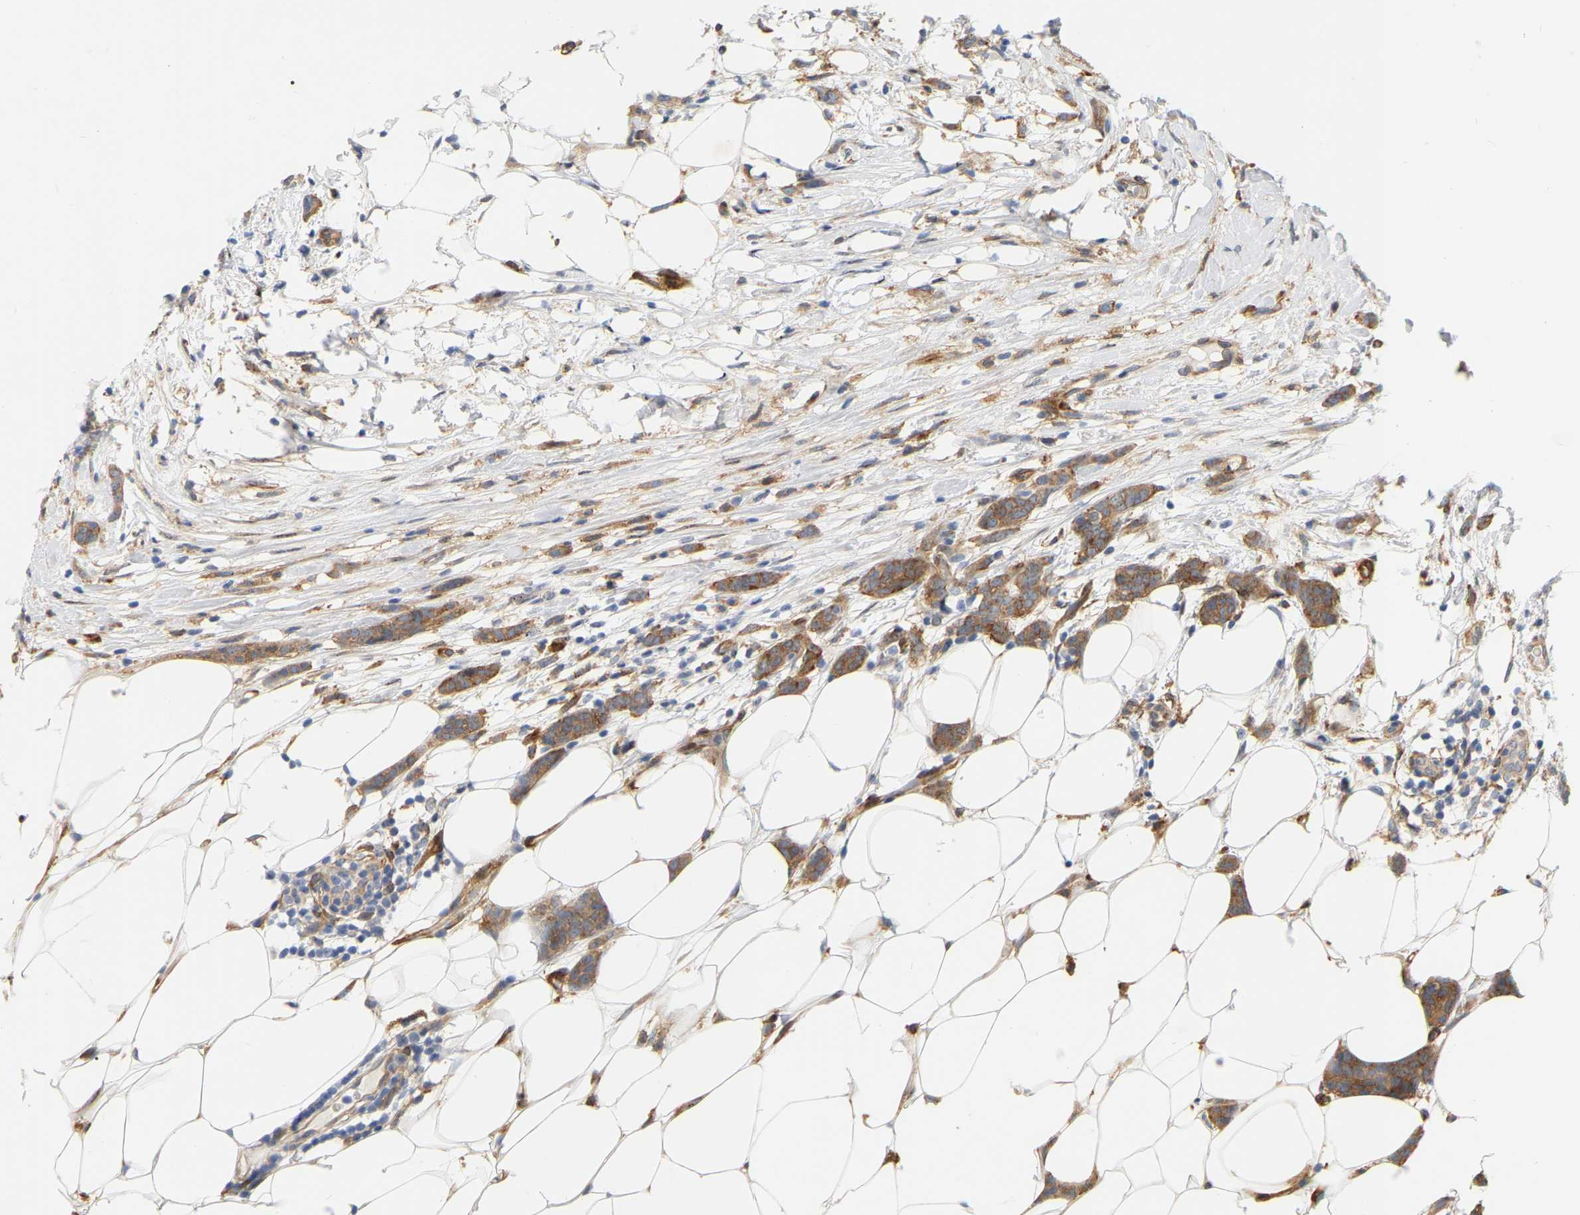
{"staining": {"intensity": "moderate", "quantity": ">75%", "location": "cytoplasmic/membranous"}, "tissue": "breast cancer", "cell_type": "Tumor cells", "image_type": "cancer", "snomed": [{"axis": "morphology", "description": "Lobular carcinoma"}, {"axis": "topography", "description": "Skin"}, {"axis": "topography", "description": "Breast"}], "caption": "About >75% of tumor cells in human breast lobular carcinoma display moderate cytoplasmic/membranous protein positivity as visualized by brown immunohistochemical staining.", "gene": "RAPH1", "patient": {"sex": "female", "age": 46}}